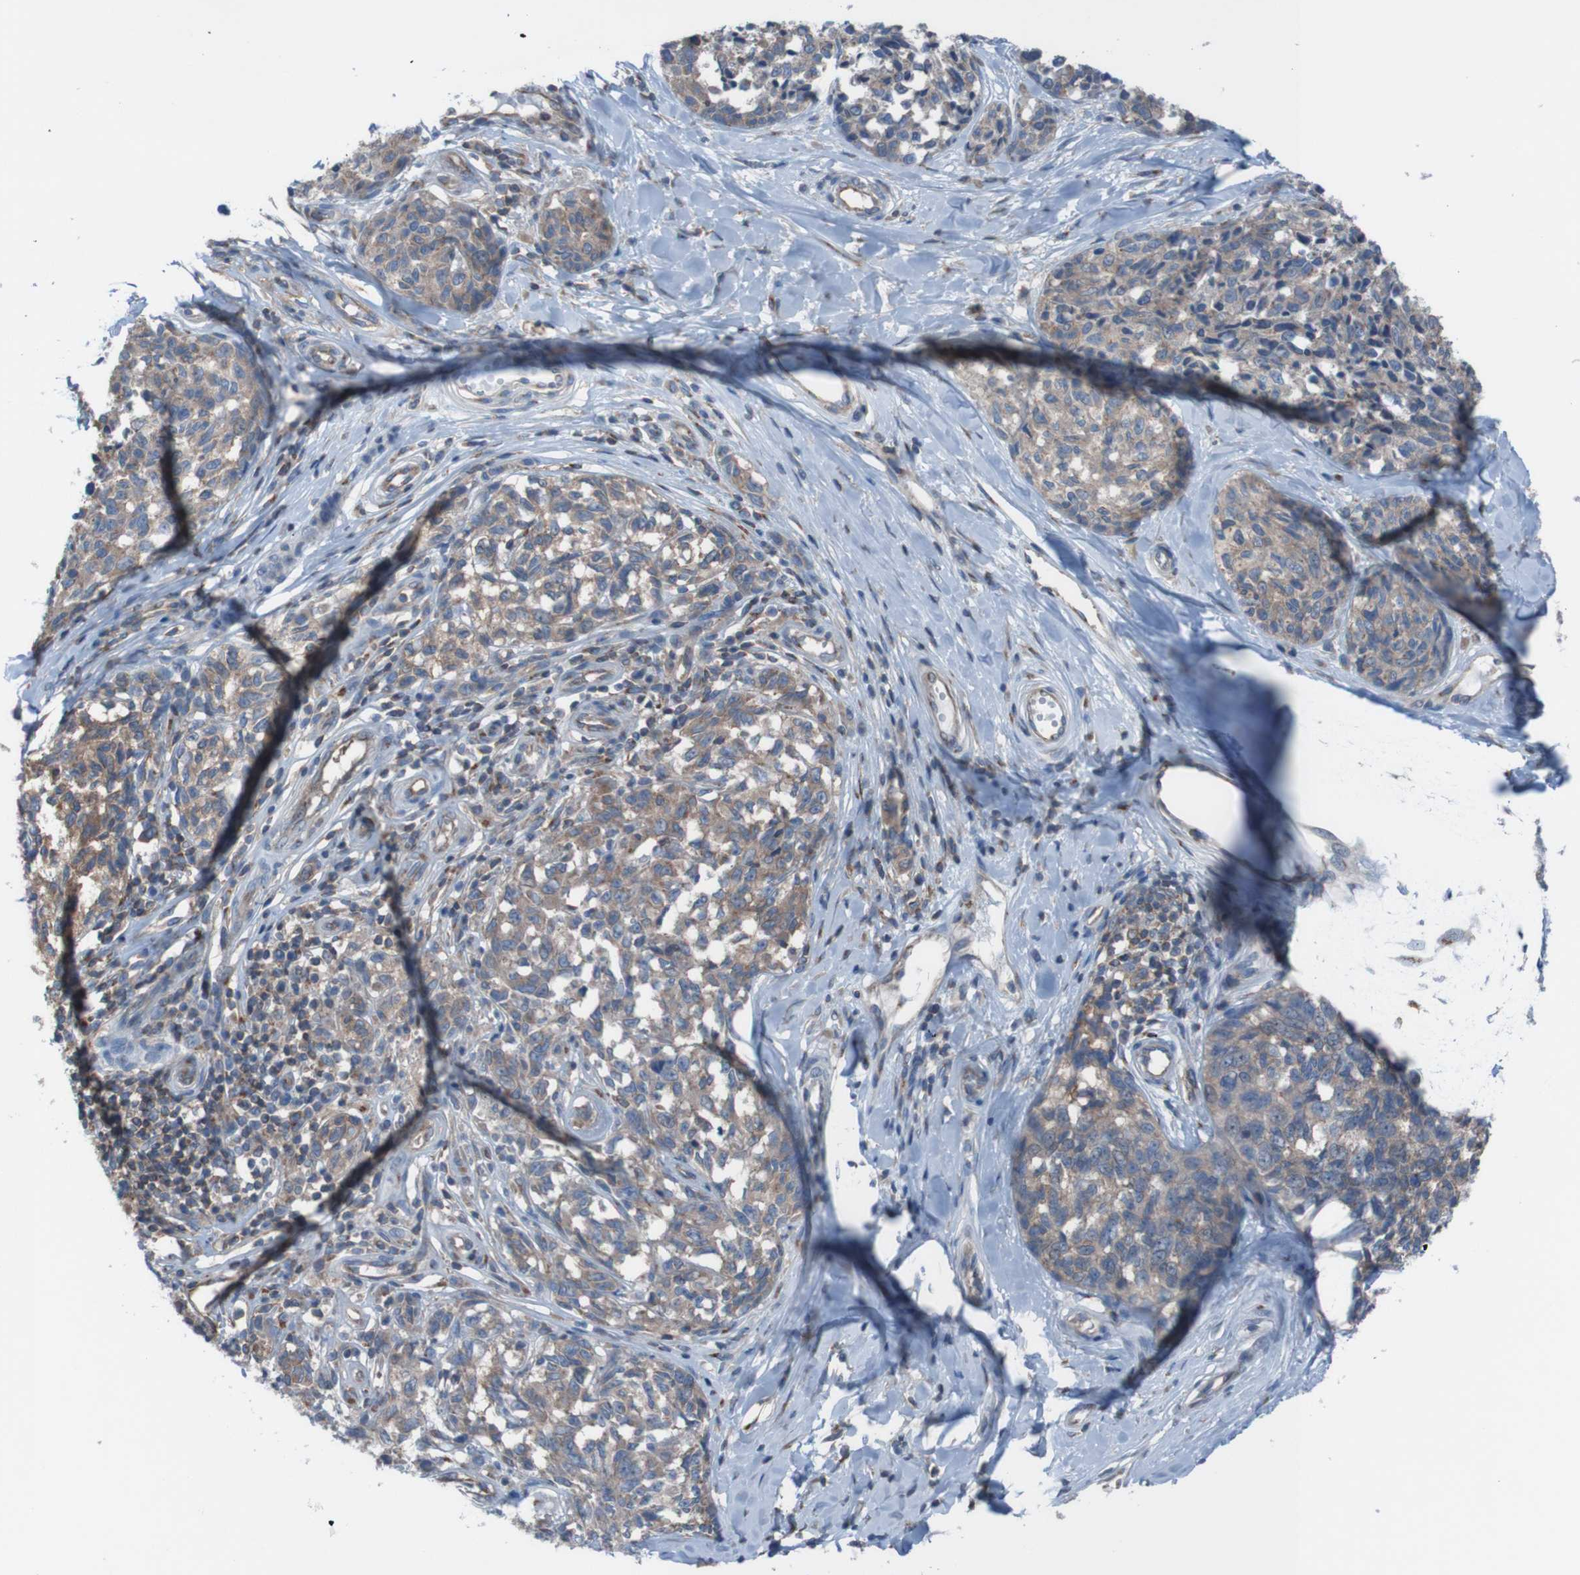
{"staining": {"intensity": "moderate", "quantity": ">75%", "location": "cytoplasmic/membranous"}, "tissue": "melanoma", "cell_type": "Tumor cells", "image_type": "cancer", "snomed": [{"axis": "morphology", "description": "Malignant melanoma, NOS"}, {"axis": "topography", "description": "Skin"}], "caption": "Immunohistochemistry (IHC) photomicrograph of melanoma stained for a protein (brown), which displays medium levels of moderate cytoplasmic/membranous expression in about >75% of tumor cells.", "gene": "MINAR1", "patient": {"sex": "female", "age": 64}}